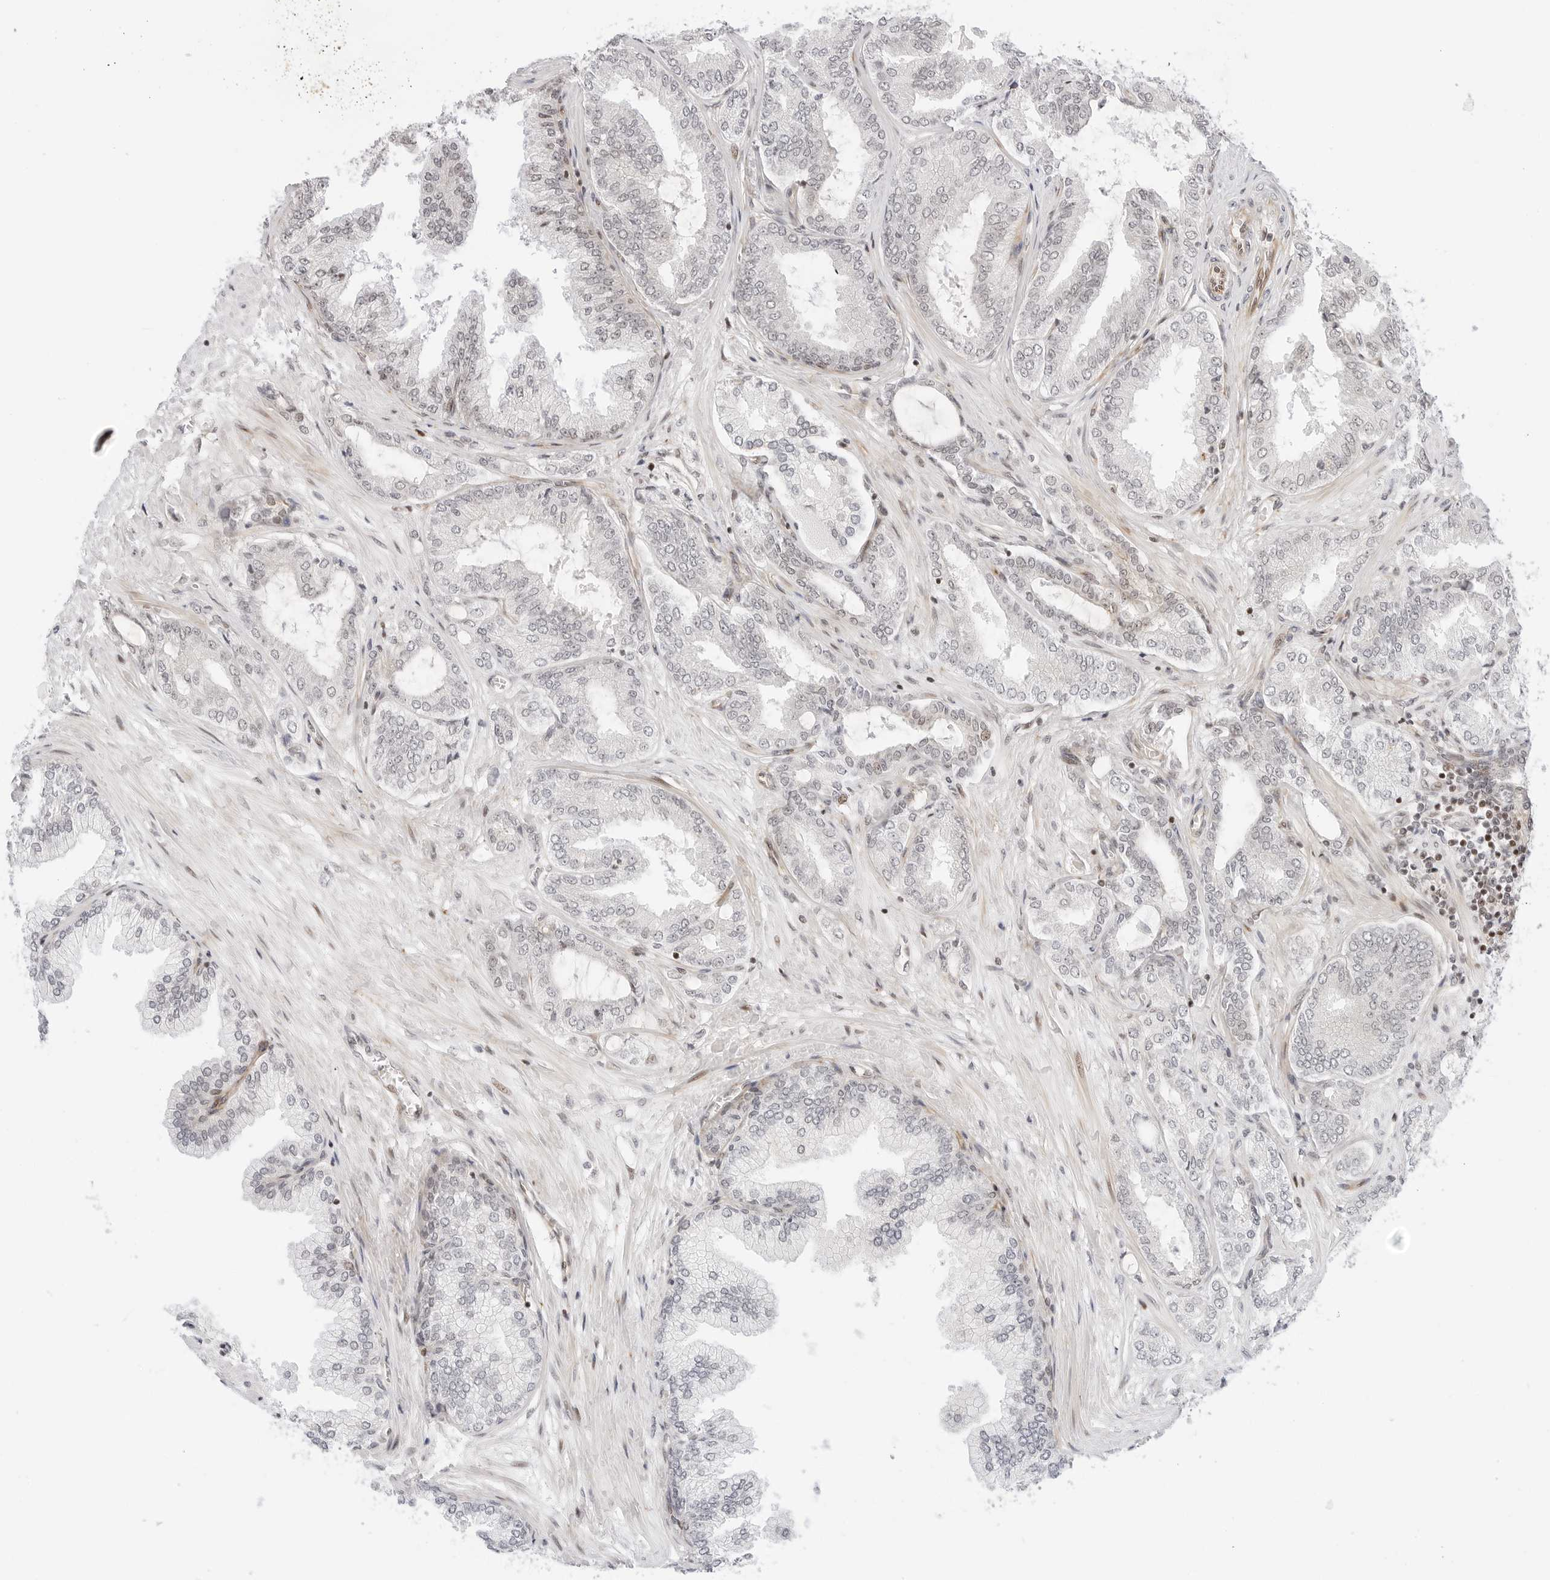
{"staining": {"intensity": "weak", "quantity": "<25%", "location": "nuclear"}, "tissue": "prostate cancer", "cell_type": "Tumor cells", "image_type": "cancer", "snomed": [{"axis": "morphology", "description": "Adenocarcinoma, Low grade"}, {"axis": "topography", "description": "Prostate"}], "caption": "This is an immunohistochemistry photomicrograph of prostate cancer. There is no staining in tumor cells.", "gene": "ZNF613", "patient": {"sex": "male", "age": 63}}